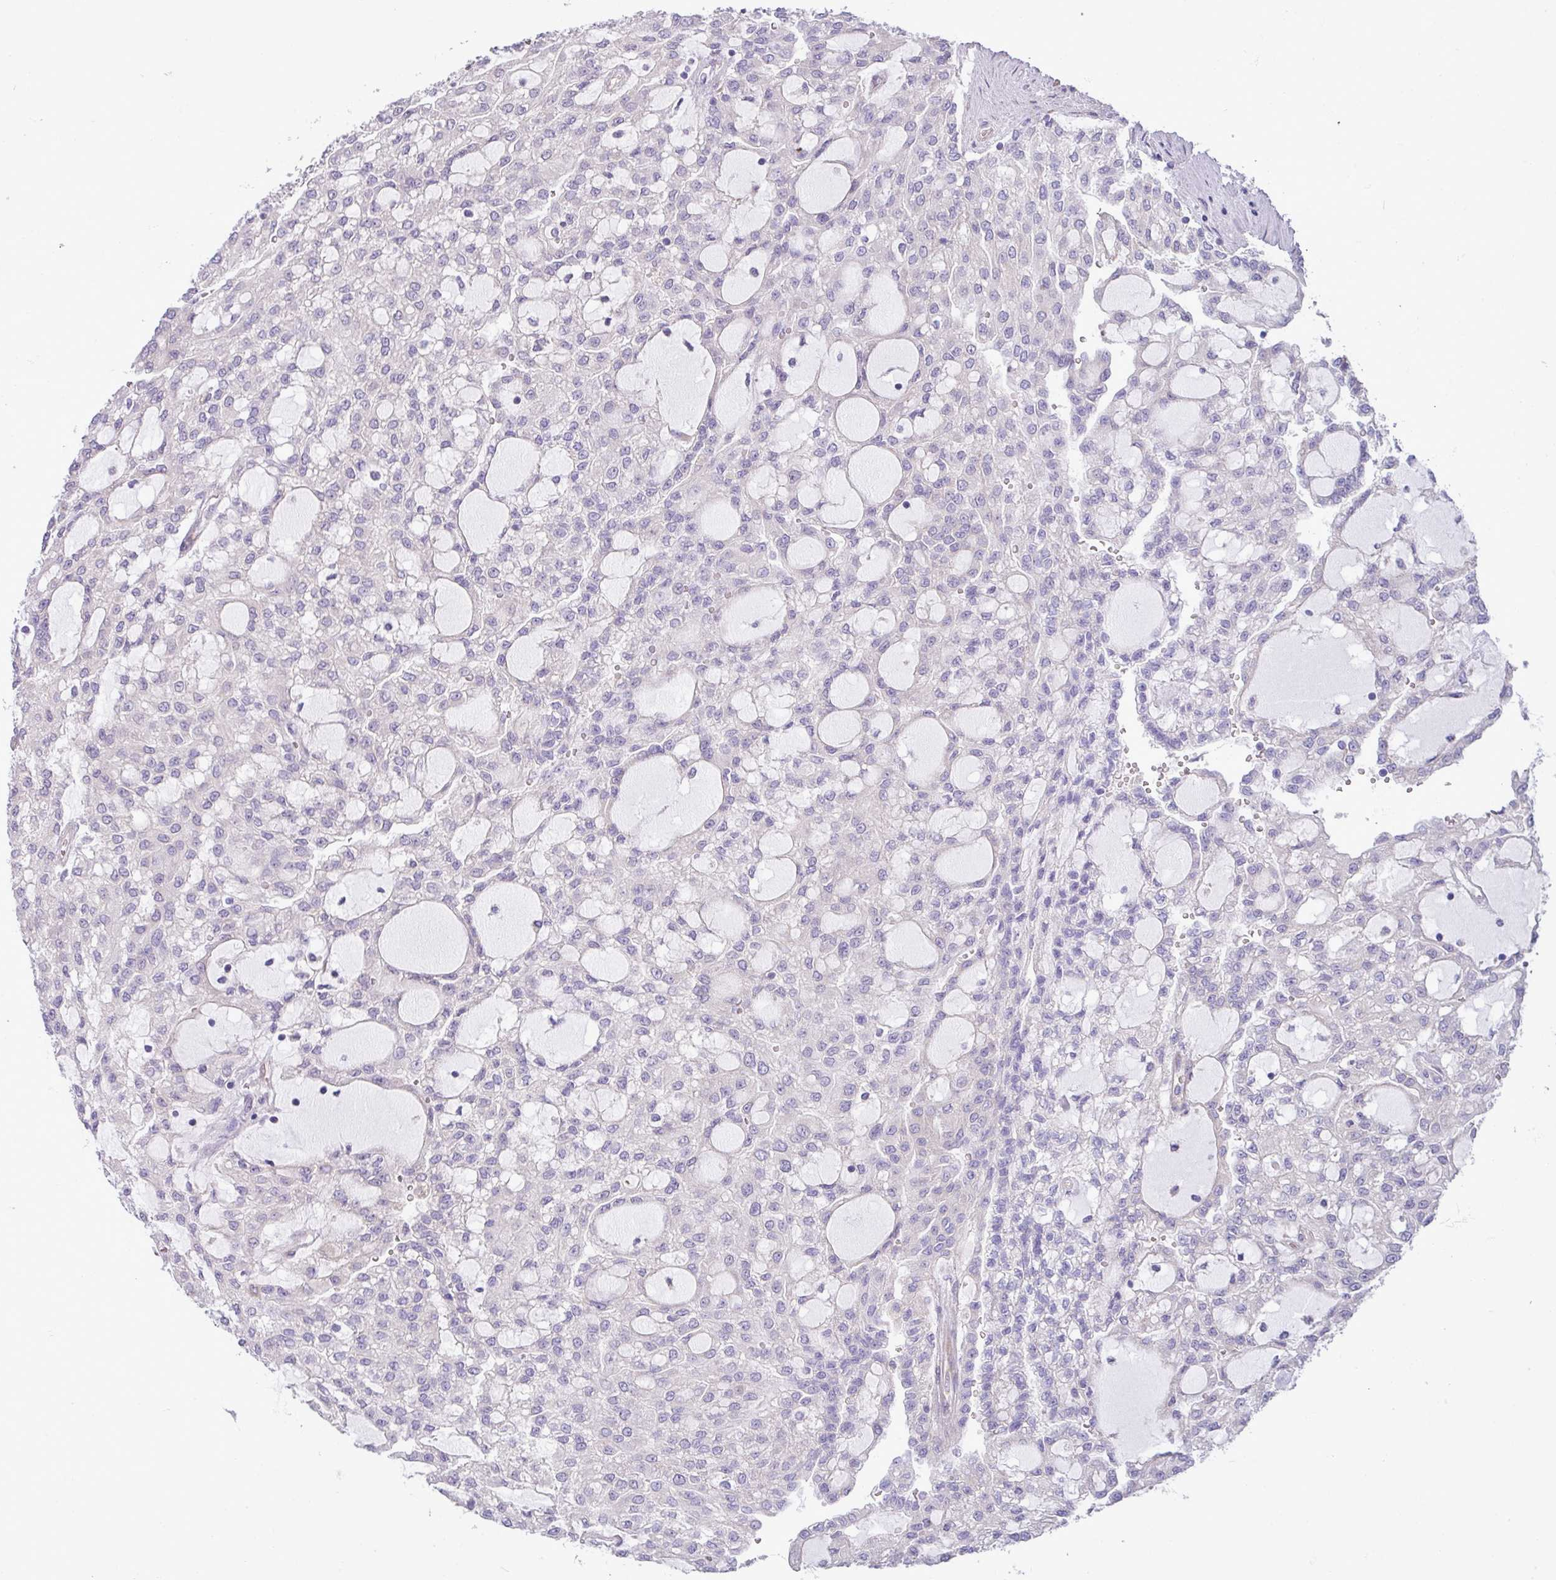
{"staining": {"intensity": "negative", "quantity": "none", "location": "none"}, "tissue": "renal cancer", "cell_type": "Tumor cells", "image_type": "cancer", "snomed": [{"axis": "morphology", "description": "Adenocarcinoma, NOS"}, {"axis": "topography", "description": "Kidney"}], "caption": "The immunohistochemistry (IHC) image has no significant expression in tumor cells of renal cancer tissue.", "gene": "IRGC", "patient": {"sex": "male", "age": 63}}